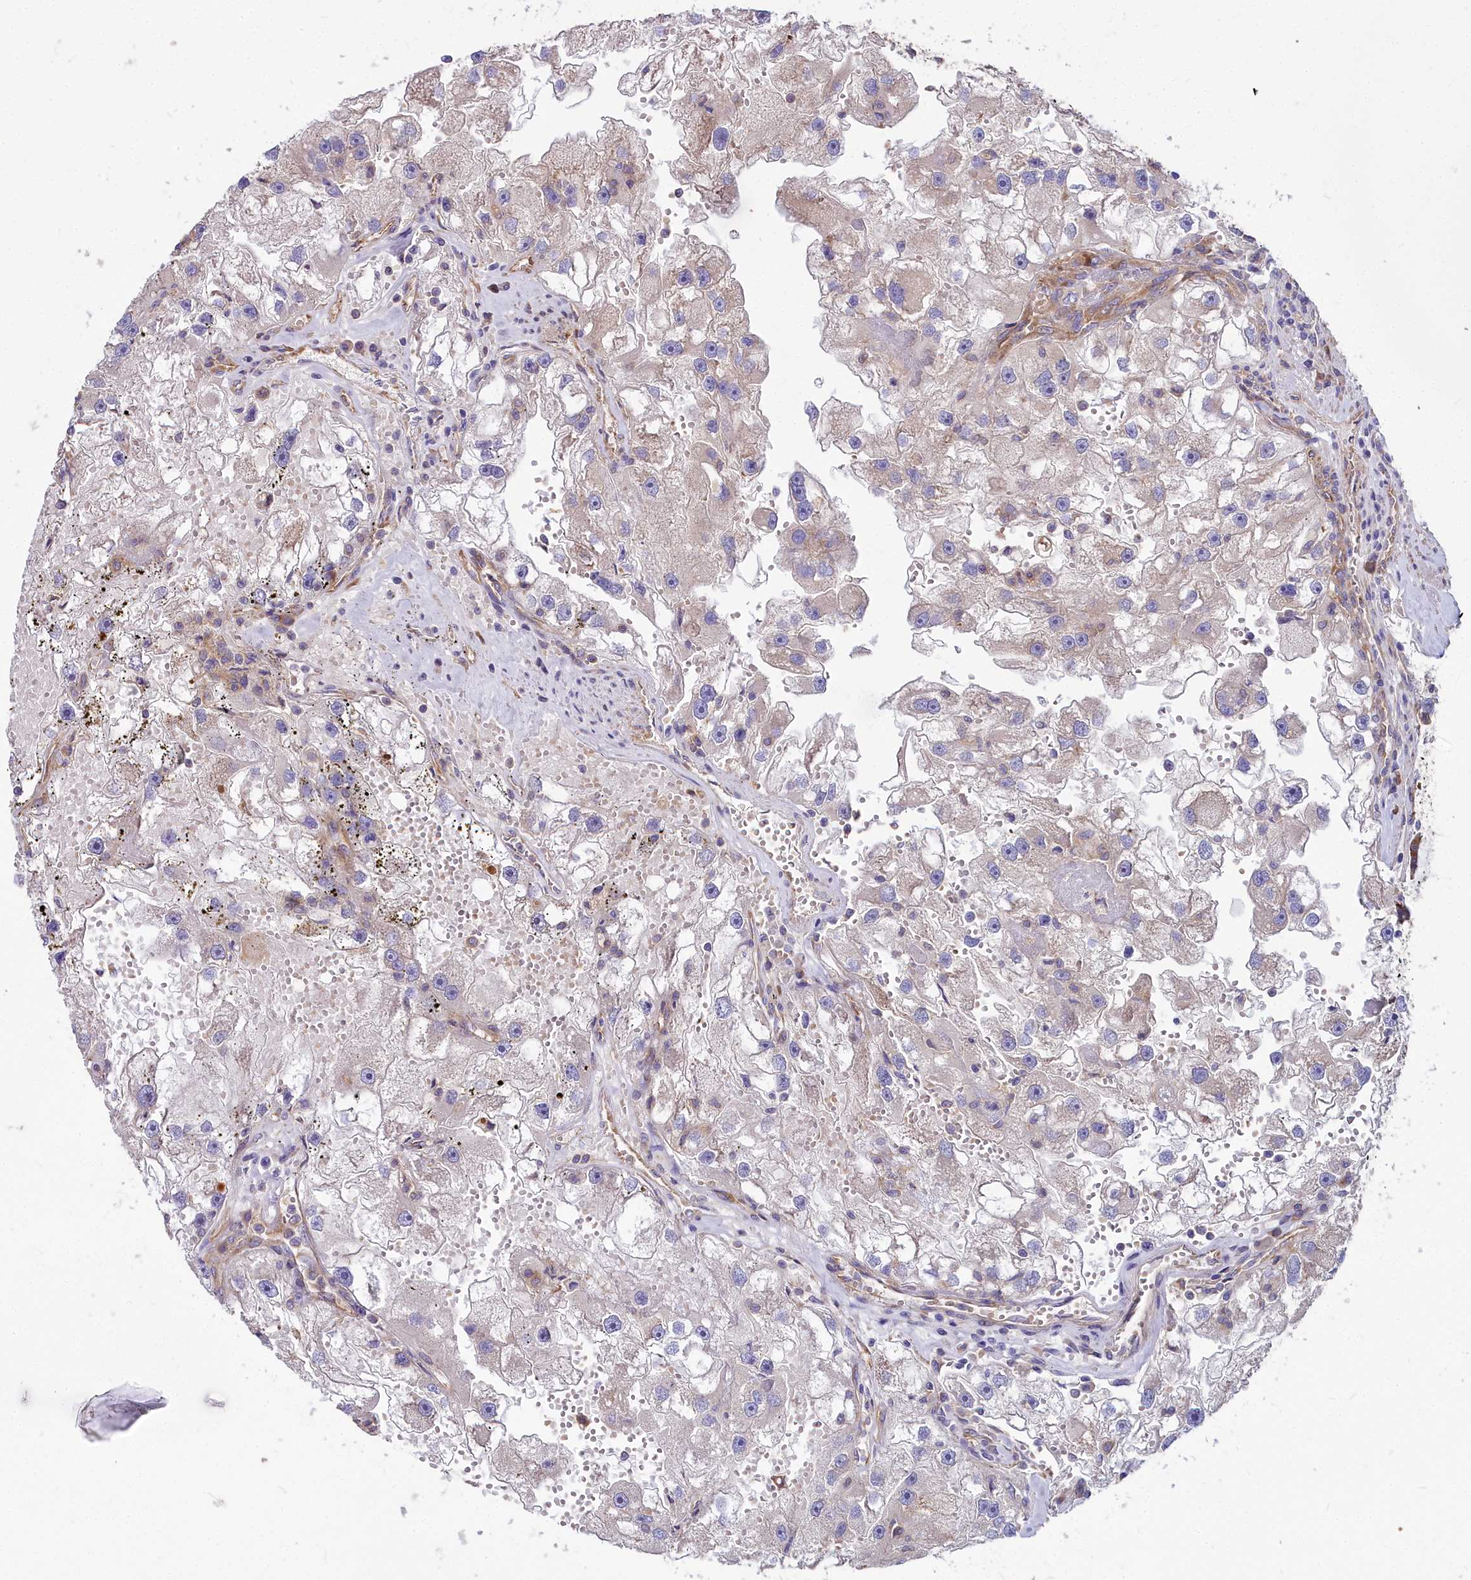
{"staining": {"intensity": "negative", "quantity": "none", "location": "none"}, "tissue": "renal cancer", "cell_type": "Tumor cells", "image_type": "cancer", "snomed": [{"axis": "morphology", "description": "Adenocarcinoma, NOS"}, {"axis": "topography", "description": "Kidney"}], "caption": "Renal cancer stained for a protein using immunohistochemistry shows no positivity tumor cells.", "gene": "DCTN3", "patient": {"sex": "male", "age": 63}}